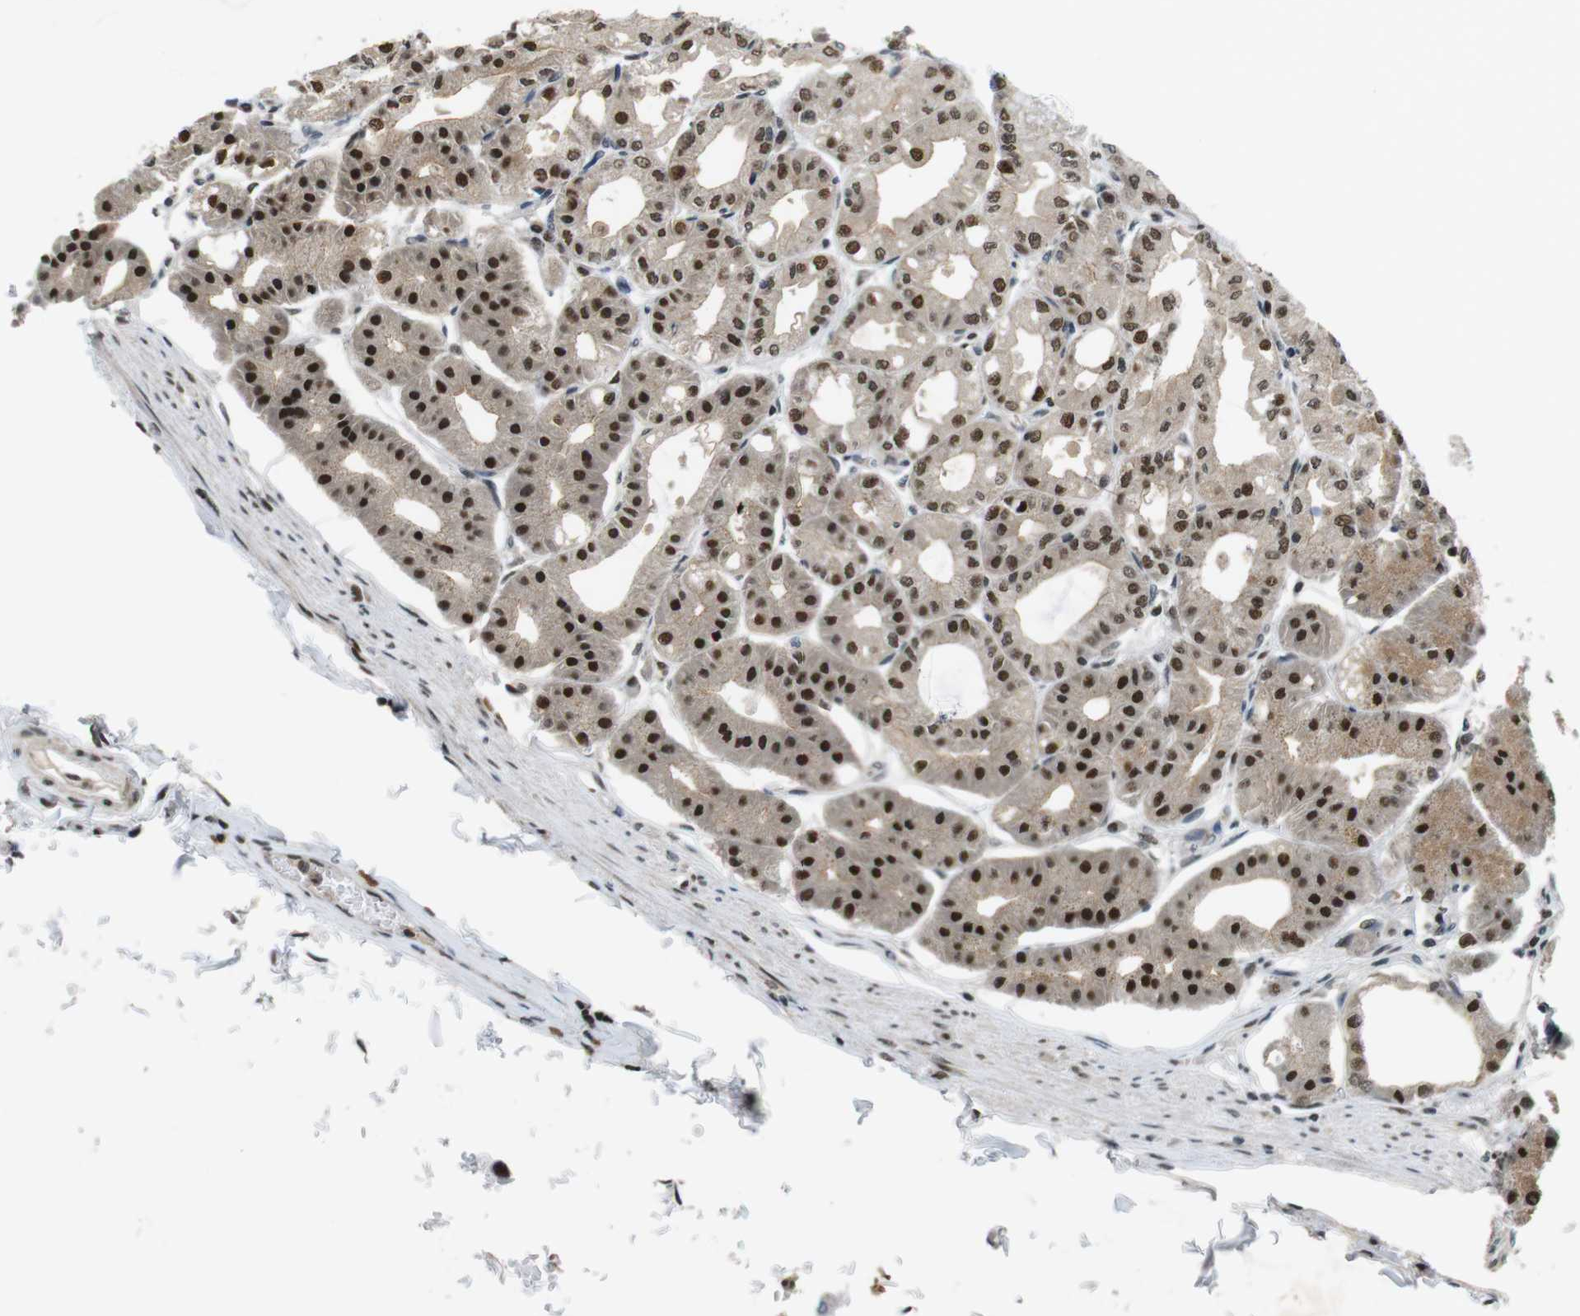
{"staining": {"intensity": "moderate", "quantity": "25%-75%", "location": "nuclear"}, "tissue": "stomach", "cell_type": "Glandular cells", "image_type": "normal", "snomed": [{"axis": "morphology", "description": "Normal tissue, NOS"}, {"axis": "topography", "description": "Stomach, lower"}], "caption": "This is an image of immunohistochemistry staining of normal stomach, which shows moderate expression in the nuclear of glandular cells.", "gene": "NEK4", "patient": {"sex": "male", "age": 71}}